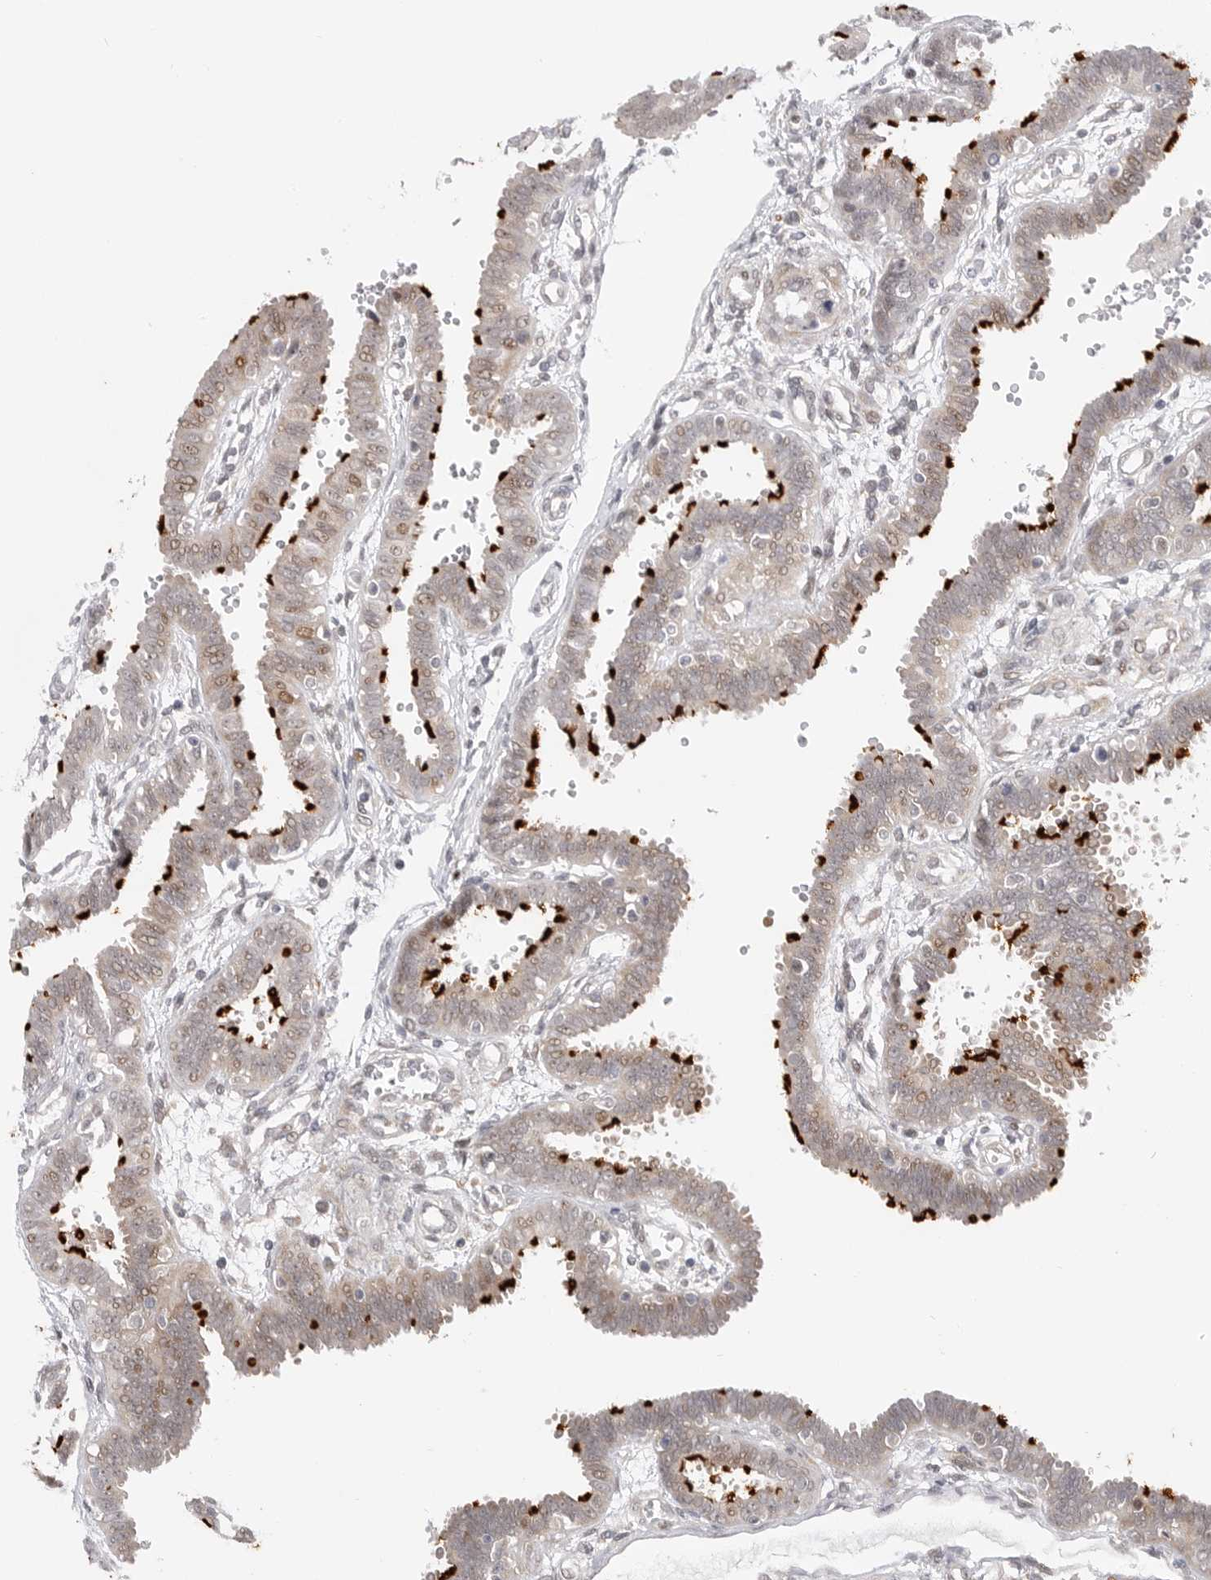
{"staining": {"intensity": "strong", "quantity": "25%-75%", "location": "cytoplasmic/membranous"}, "tissue": "fallopian tube", "cell_type": "Glandular cells", "image_type": "normal", "snomed": [{"axis": "morphology", "description": "Normal tissue, NOS"}, {"axis": "topography", "description": "Fallopian tube"}], "caption": "Protein positivity by IHC exhibits strong cytoplasmic/membranous positivity in approximately 25%-75% of glandular cells in benign fallopian tube.", "gene": "GGT6", "patient": {"sex": "female", "age": 32}}